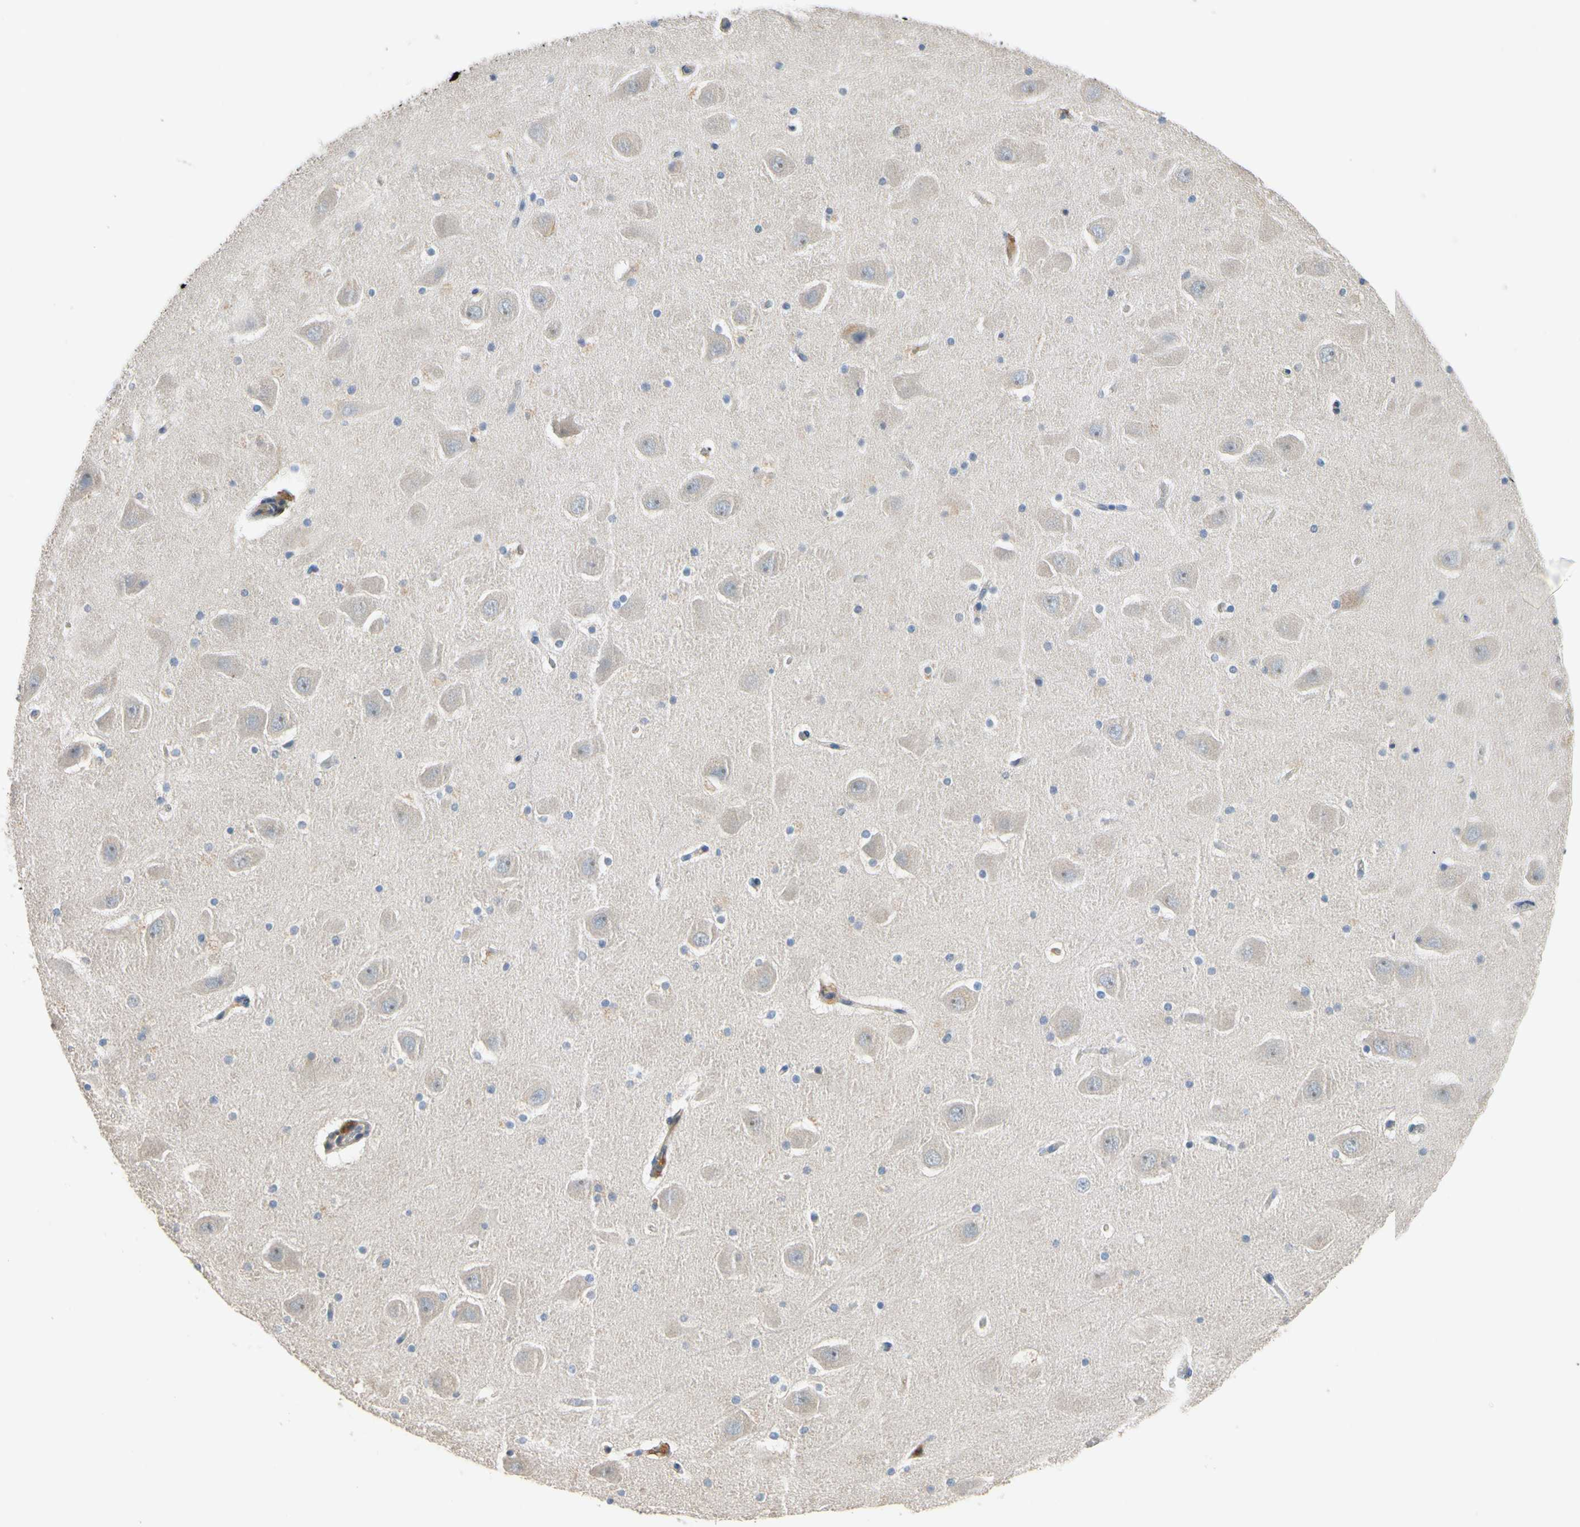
{"staining": {"intensity": "moderate", "quantity": "<25%", "location": "cytoplasmic/membranous"}, "tissue": "hippocampus", "cell_type": "Glial cells", "image_type": "normal", "snomed": [{"axis": "morphology", "description": "Normal tissue, NOS"}, {"axis": "topography", "description": "Hippocampus"}], "caption": "Immunohistochemical staining of unremarkable hippocampus exhibits moderate cytoplasmic/membranous protein positivity in approximately <25% of glial cells.", "gene": "SIGLEC5", "patient": {"sex": "male", "age": 45}}